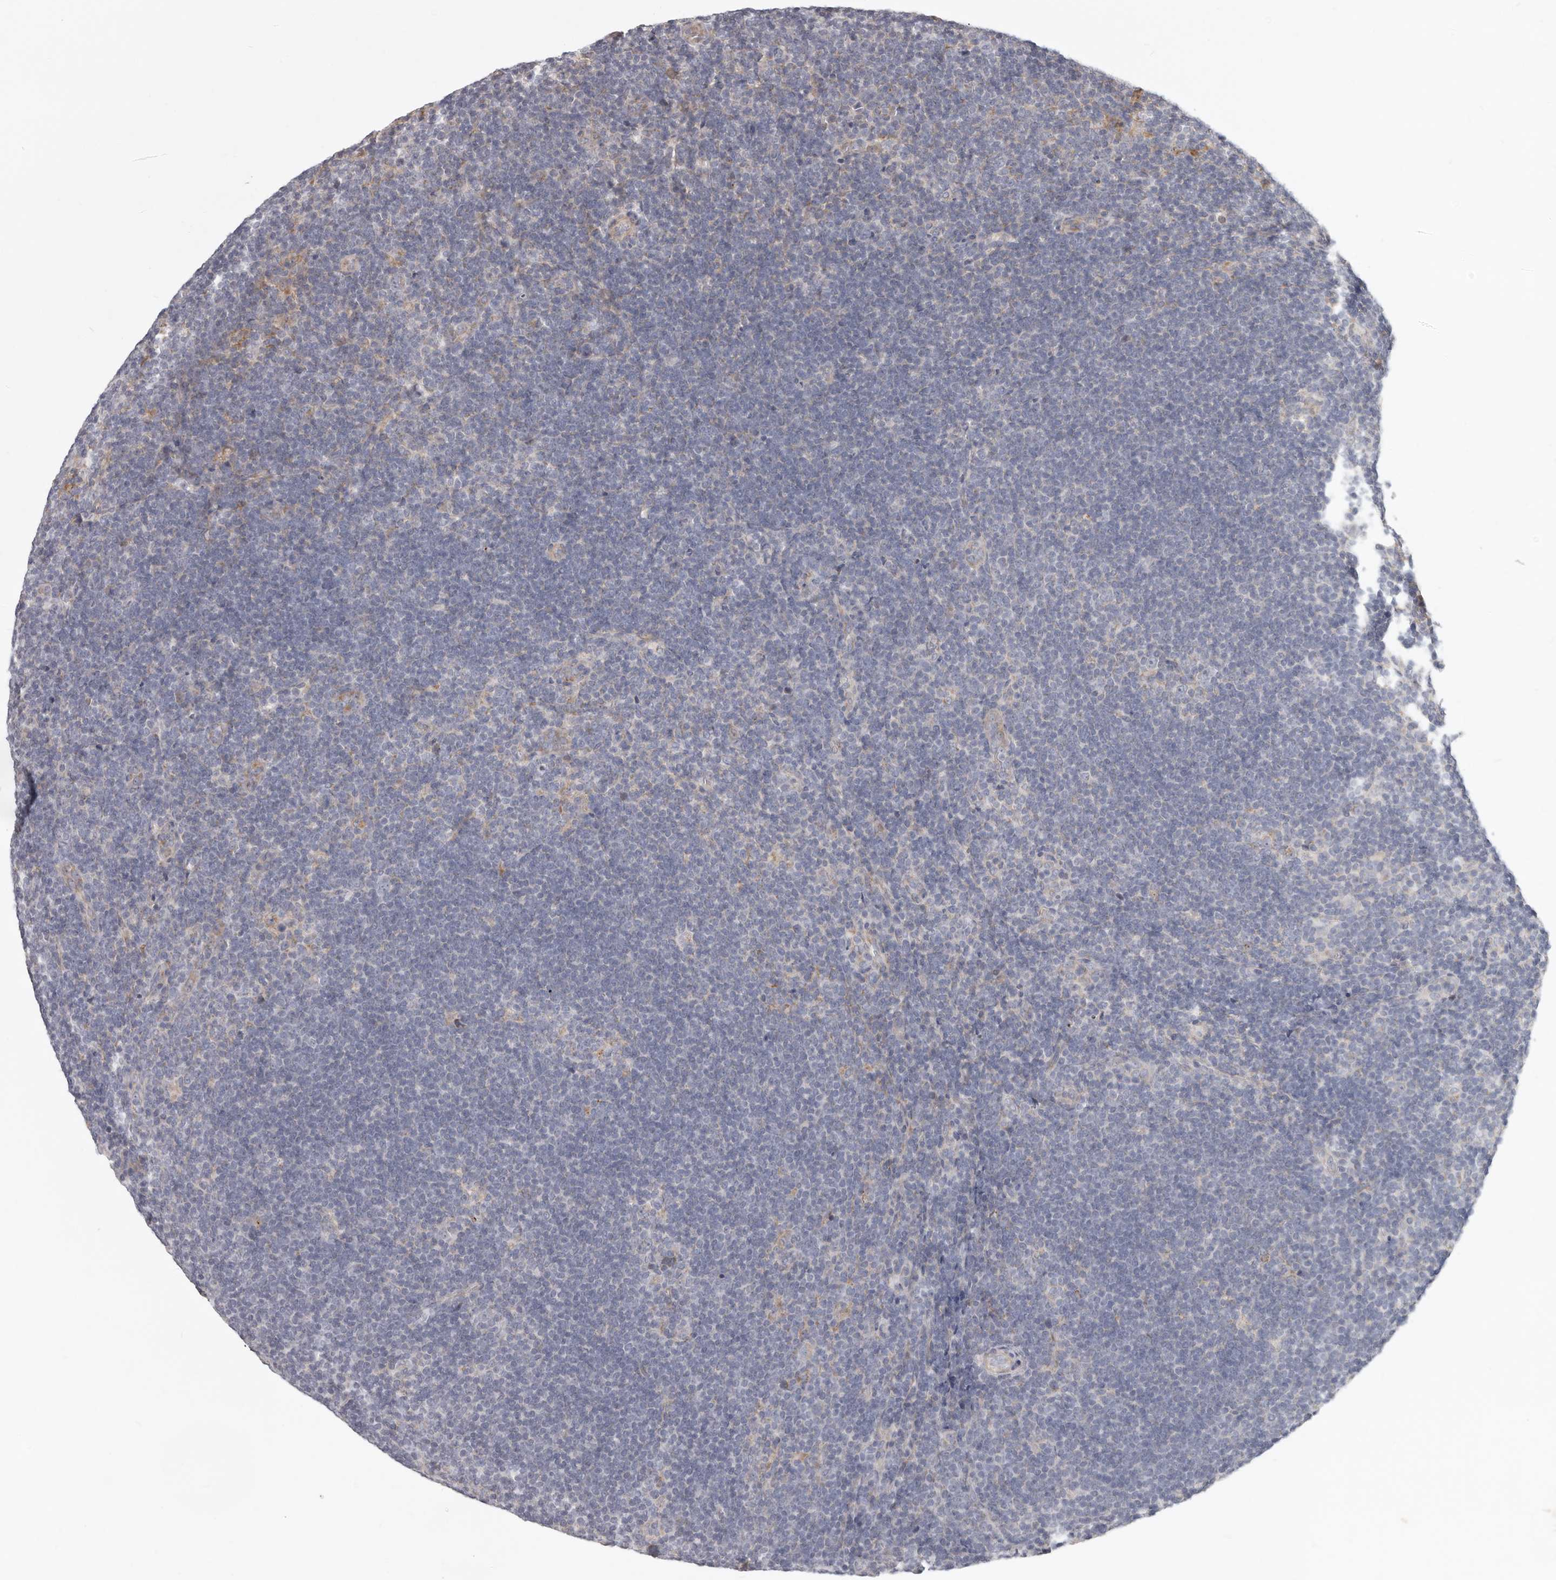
{"staining": {"intensity": "weak", "quantity": "25%-75%", "location": "cytoplasmic/membranous"}, "tissue": "lymphoma", "cell_type": "Tumor cells", "image_type": "cancer", "snomed": [{"axis": "morphology", "description": "Hodgkin's disease, NOS"}, {"axis": "topography", "description": "Lymph node"}], "caption": "Approximately 25%-75% of tumor cells in lymphoma demonstrate weak cytoplasmic/membranous protein staining as visualized by brown immunohistochemical staining.", "gene": "MRPS10", "patient": {"sex": "female", "age": 57}}